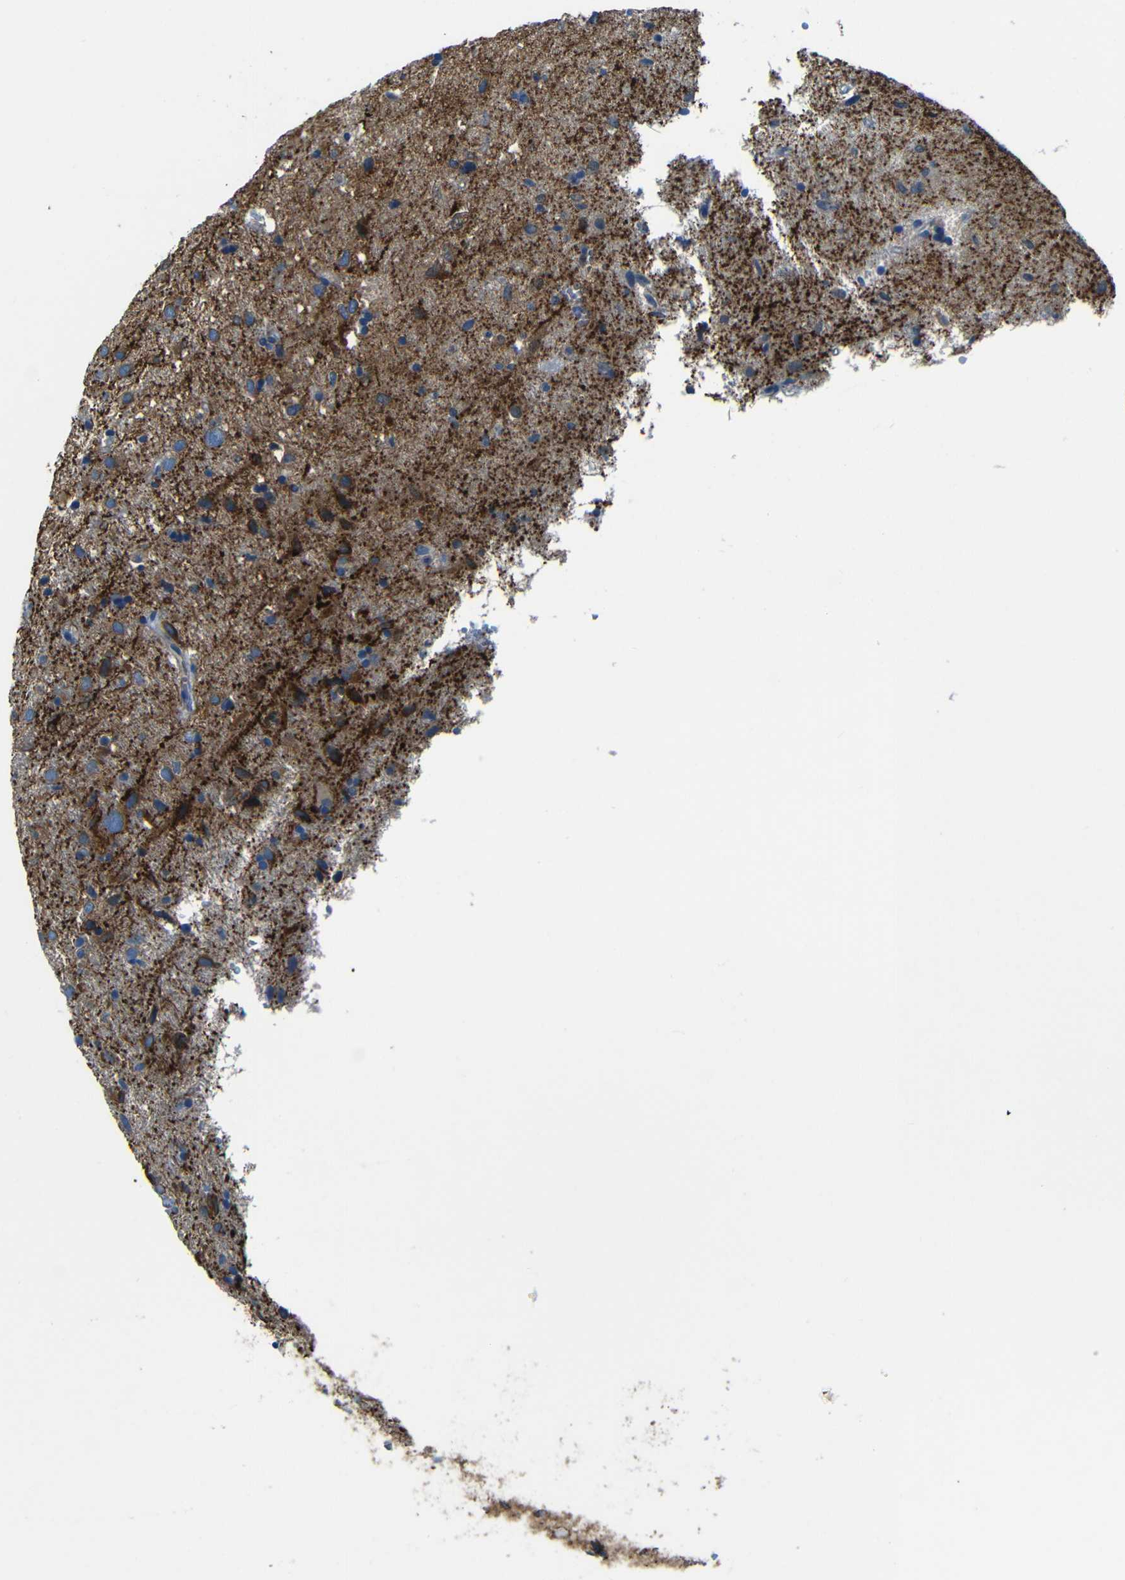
{"staining": {"intensity": "moderate", "quantity": "25%-75%", "location": "cytoplasmic/membranous"}, "tissue": "glioma", "cell_type": "Tumor cells", "image_type": "cancer", "snomed": [{"axis": "morphology", "description": "Glioma, malignant, Low grade"}, {"axis": "topography", "description": "Brain"}], "caption": "Immunohistochemical staining of malignant glioma (low-grade) demonstrates moderate cytoplasmic/membranous protein expression in approximately 25%-75% of tumor cells.", "gene": "MAP2", "patient": {"sex": "male", "age": 77}}